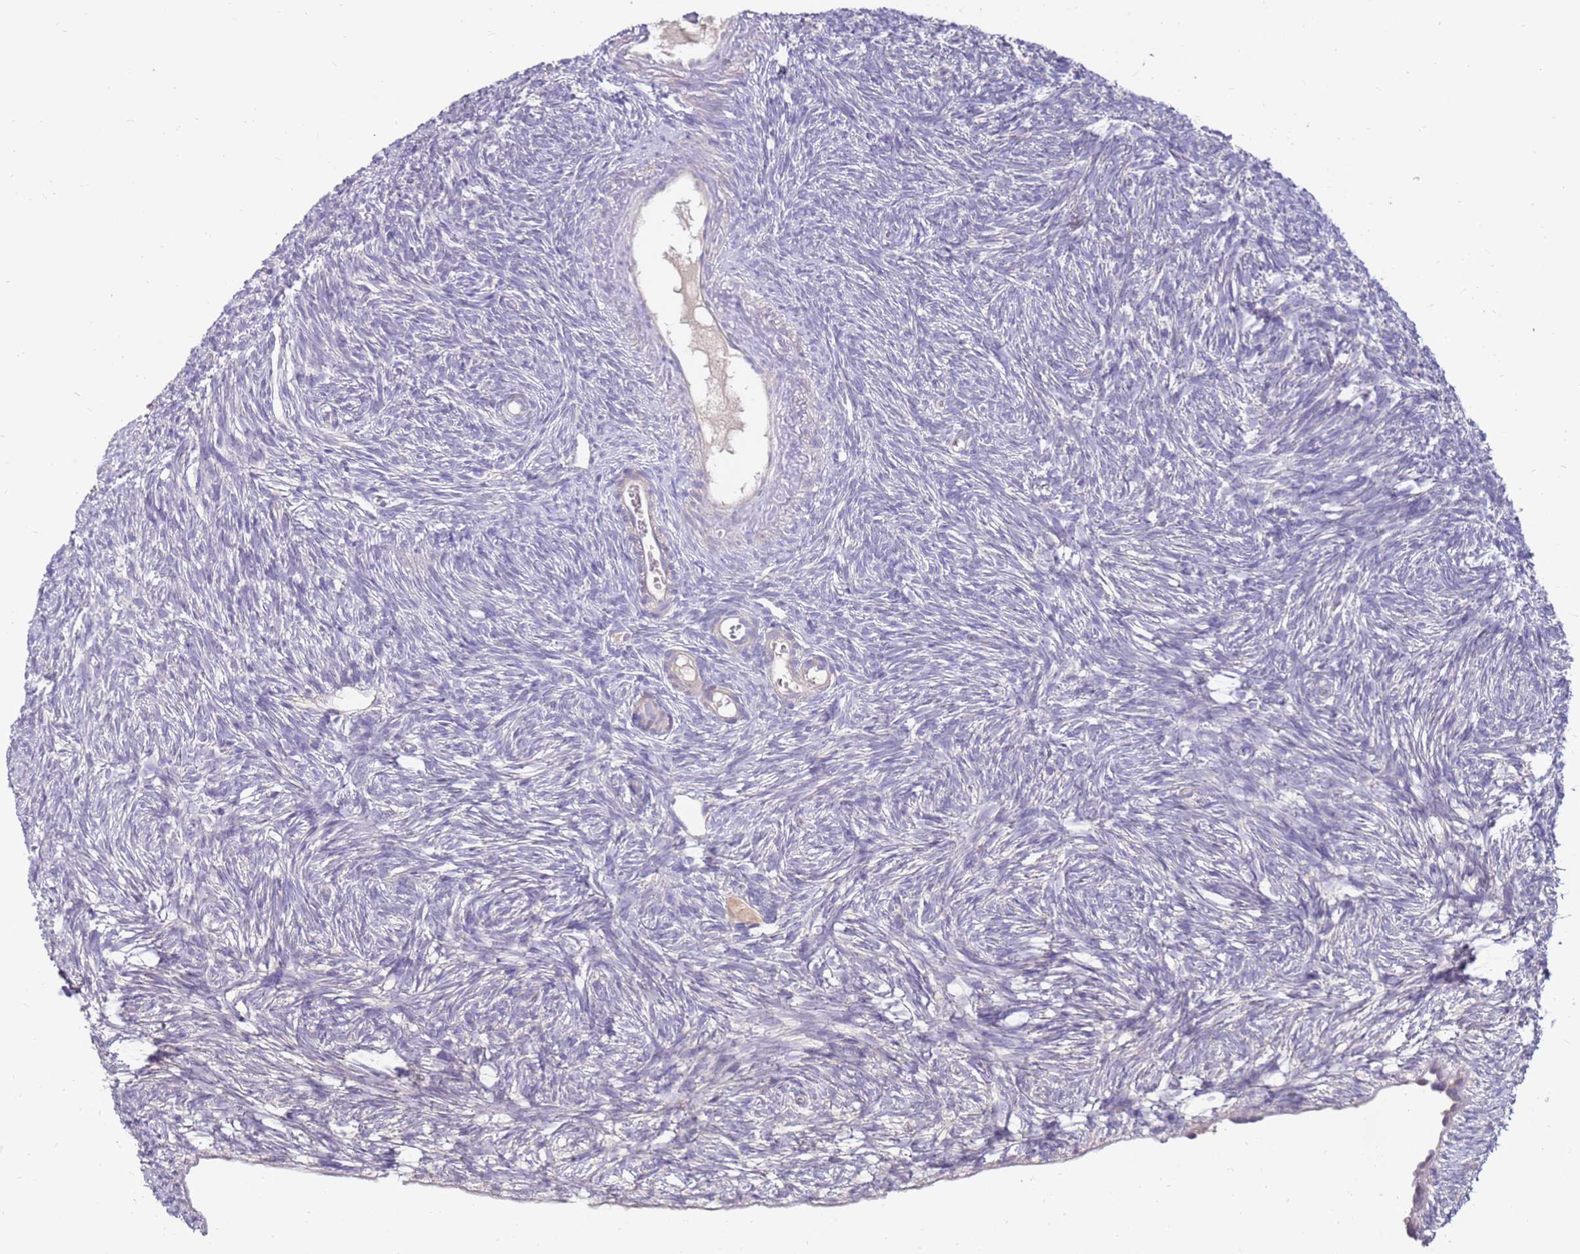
{"staining": {"intensity": "negative", "quantity": "none", "location": "none"}, "tissue": "ovary", "cell_type": "Ovarian stroma cells", "image_type": "normal", "snomed": [{"axis": "morphology", "description": "Normal tissue, NOS"}, {"axis": "topography", "description": "Ovary"}], "caption": "Human ovary stained for a protein using immunohistochemistry (IHC) demonstrates no staining in ovarian stroma cells.", "gene": "SLC44A4", "patient": {"sex": "female", "age": 51}}